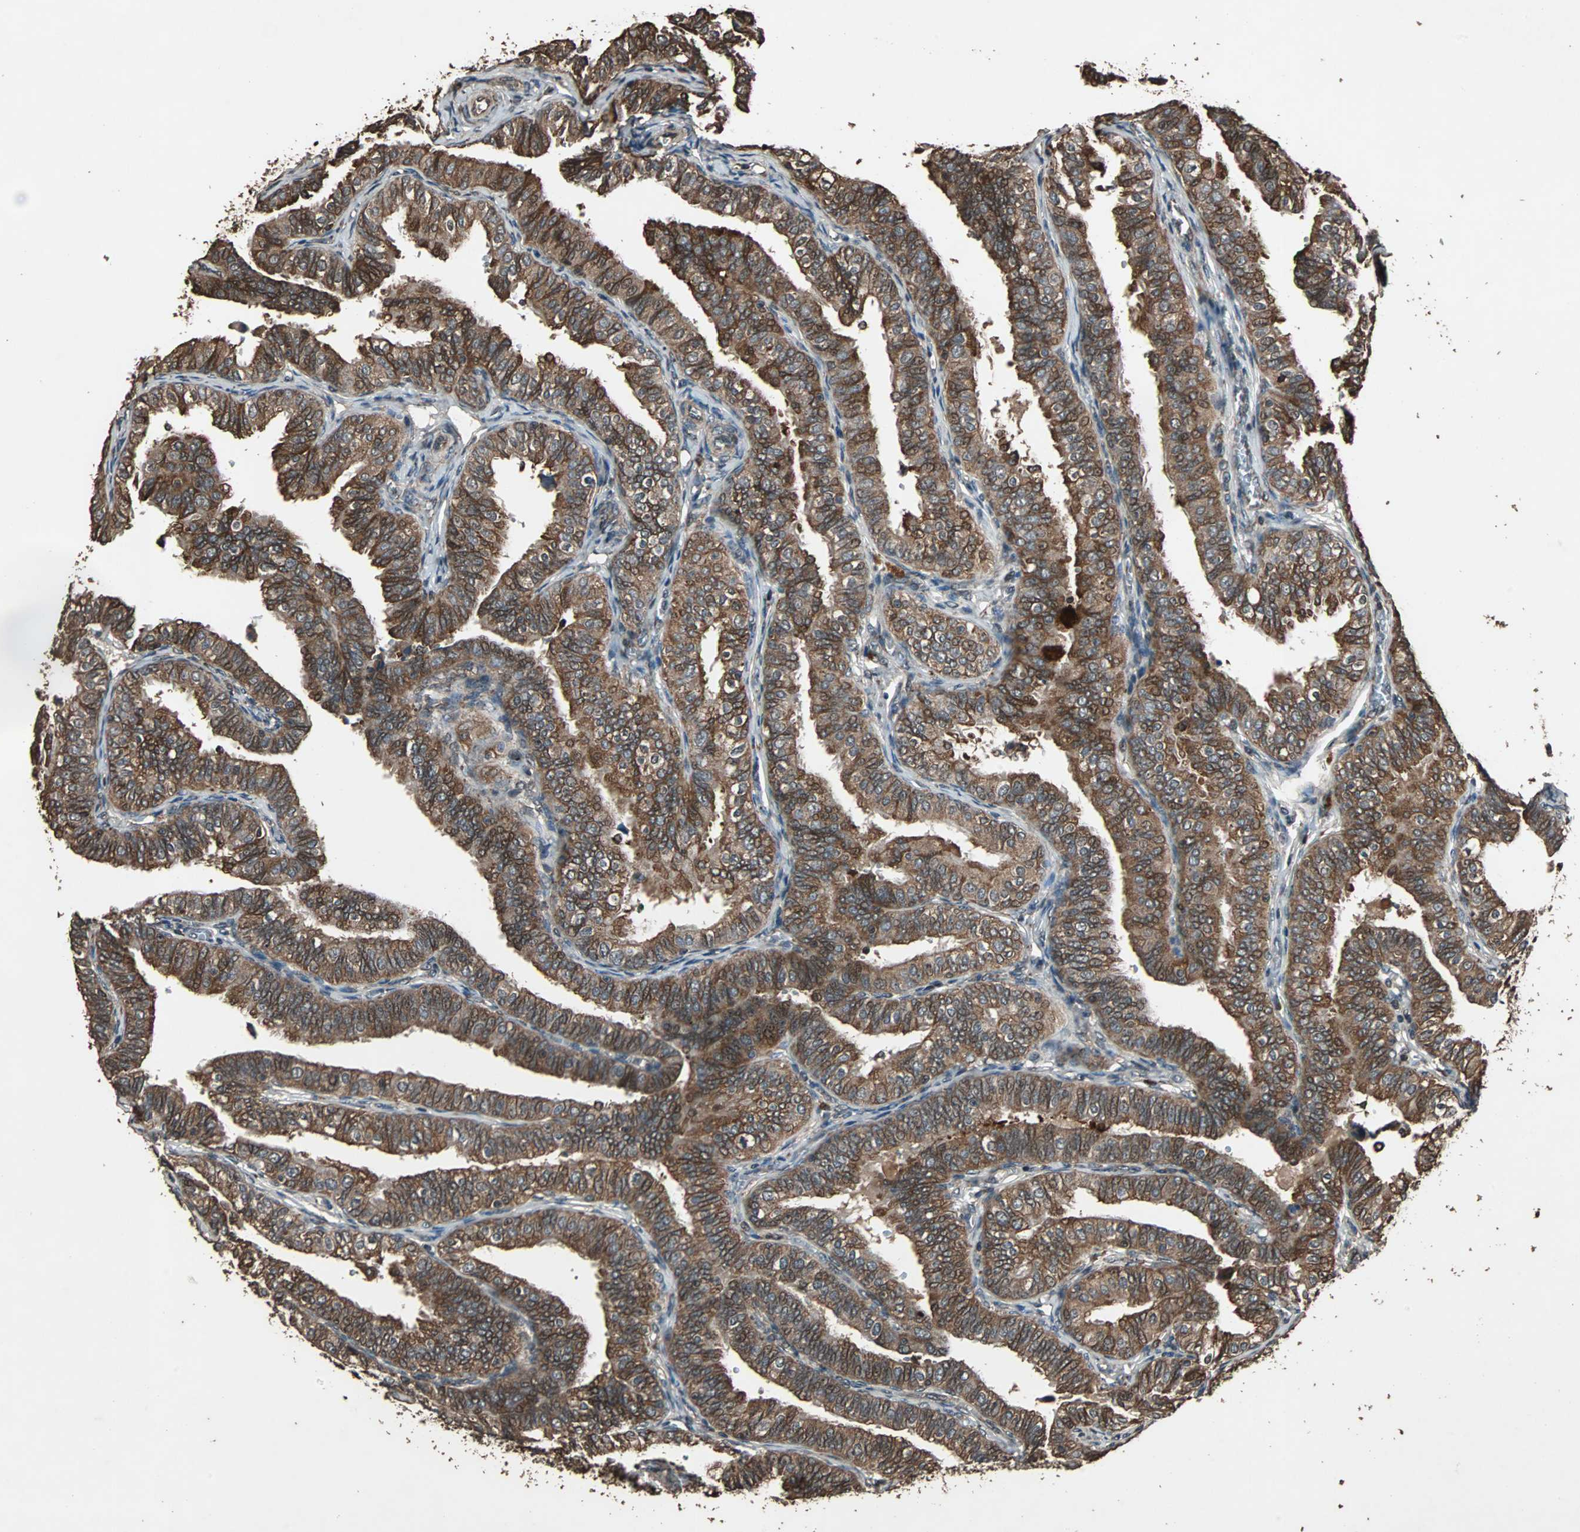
{"staining": {"intensity": "strong", "quantity": ">75%", "location": "cytoplasmic/membranous"}, "tissue": "fallopian tube", "cell_type": "Glandular cells", "image_type": "normal", "snomed": [{"axis": "morphology", "description": "Normal tissue, NOS"}, {"axis": "topography", "description": "Fallopian tube"}], "caption": "Immunohistochemistry of benign human fallopian tube displays high levels of strong cytoplasmic/membranous positivity in approximately >75% of glandular cells. The protein of interest is shown in brown color, while the nuclei are stained blue.", "gene": "LAMTOR5", "patient": {"sex": "female", "age": 46}}